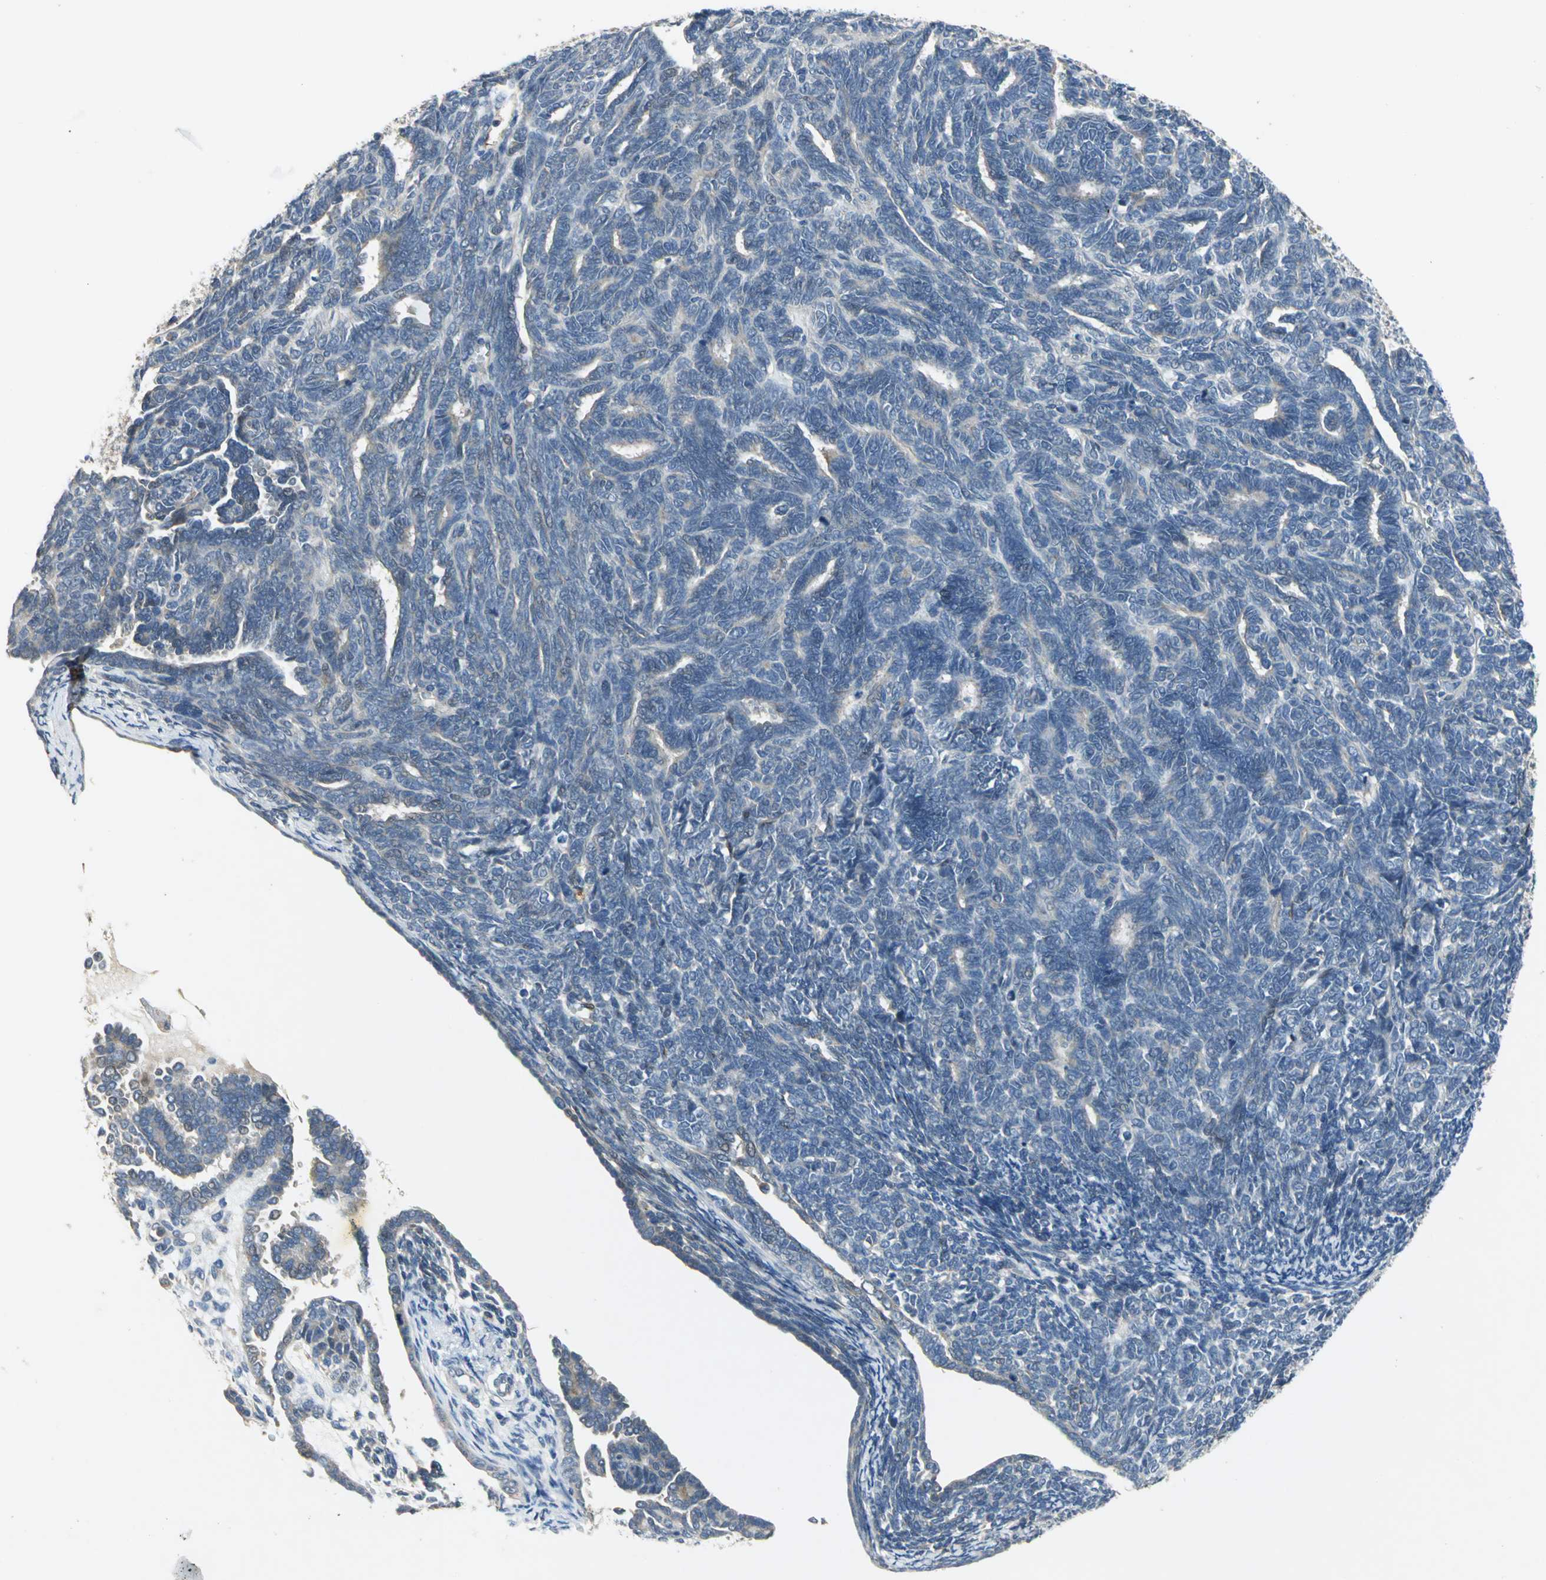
{"staining": {"intensity": "weak", "quantity": "<25%", "location": "cytoplasmic/membranous"}, "tissue": "endometrial cancer", "cell_type": "Tumor cells", "image_type": "cancer", "snomed": [{"axis": "morphology", "description": "Neoplasm, malignant, NOS"}, {"axis": "topography", "description": "Endometrium"}], "caption": "Tumor cells are negative for brown protein staining in endometrial cancer.", "gene": "IL17RB", "patient": {"sex": "female", "age": 74}}